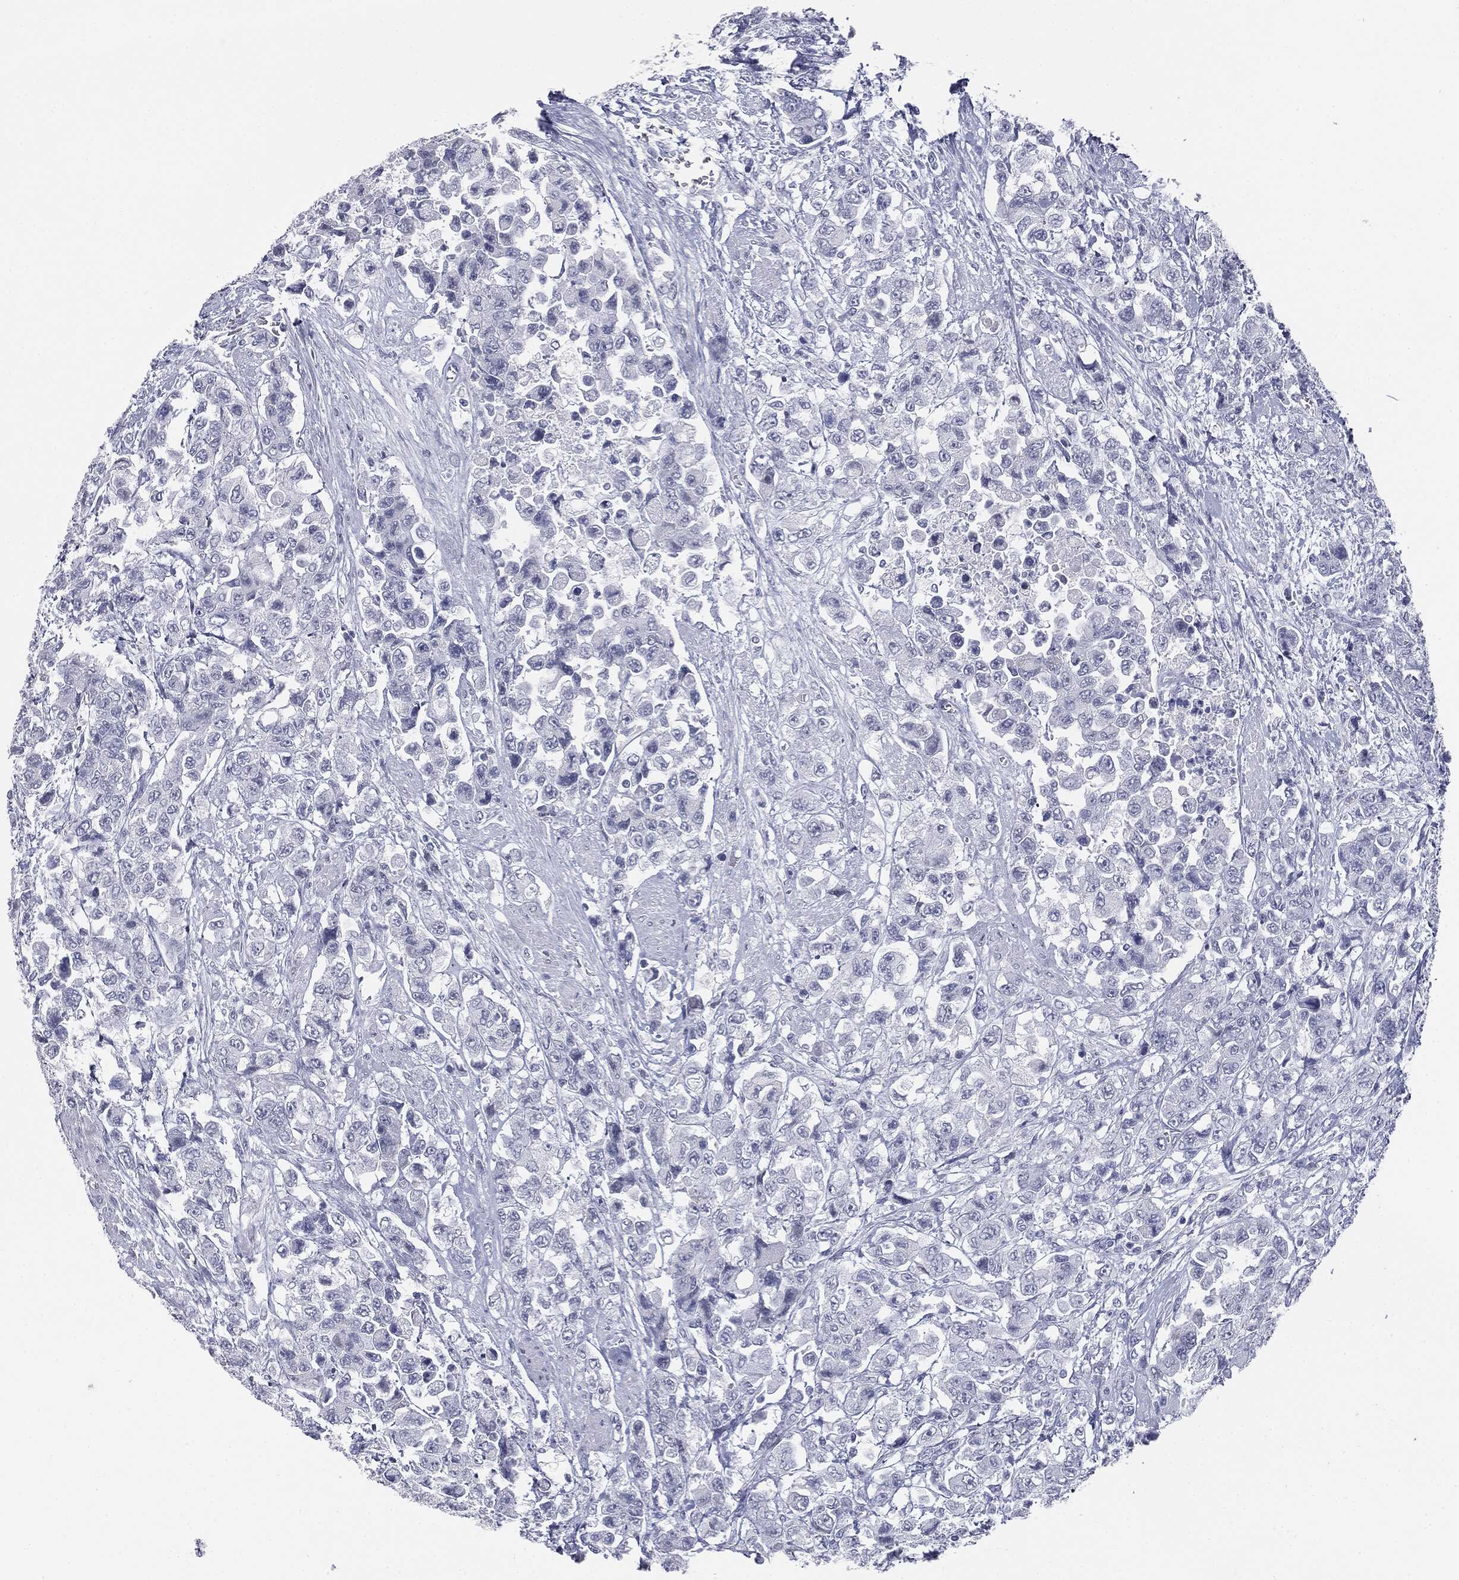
{"staining": {"intensity": "negative", "quantity": "none", "location": "none"}, "tissue": "urothelial cancer", "cell_type": "Tumor cells", "image_type": "cancer", "snomed": [{"axis": "morphology", "description": "Urothelial carcinoma, High grade"}, {"axis": "topography", "description": "Urinary bladder"}], "caption": "Tumor cells show no significant staining in urothelial cancer. Brightfield microscopy of immunohistochemistry stained with DAB (brown) and hematoxylin (blue), captured at high magnification.", "gene": "TPO", "patient": {"sex": "female", "age": 78}}